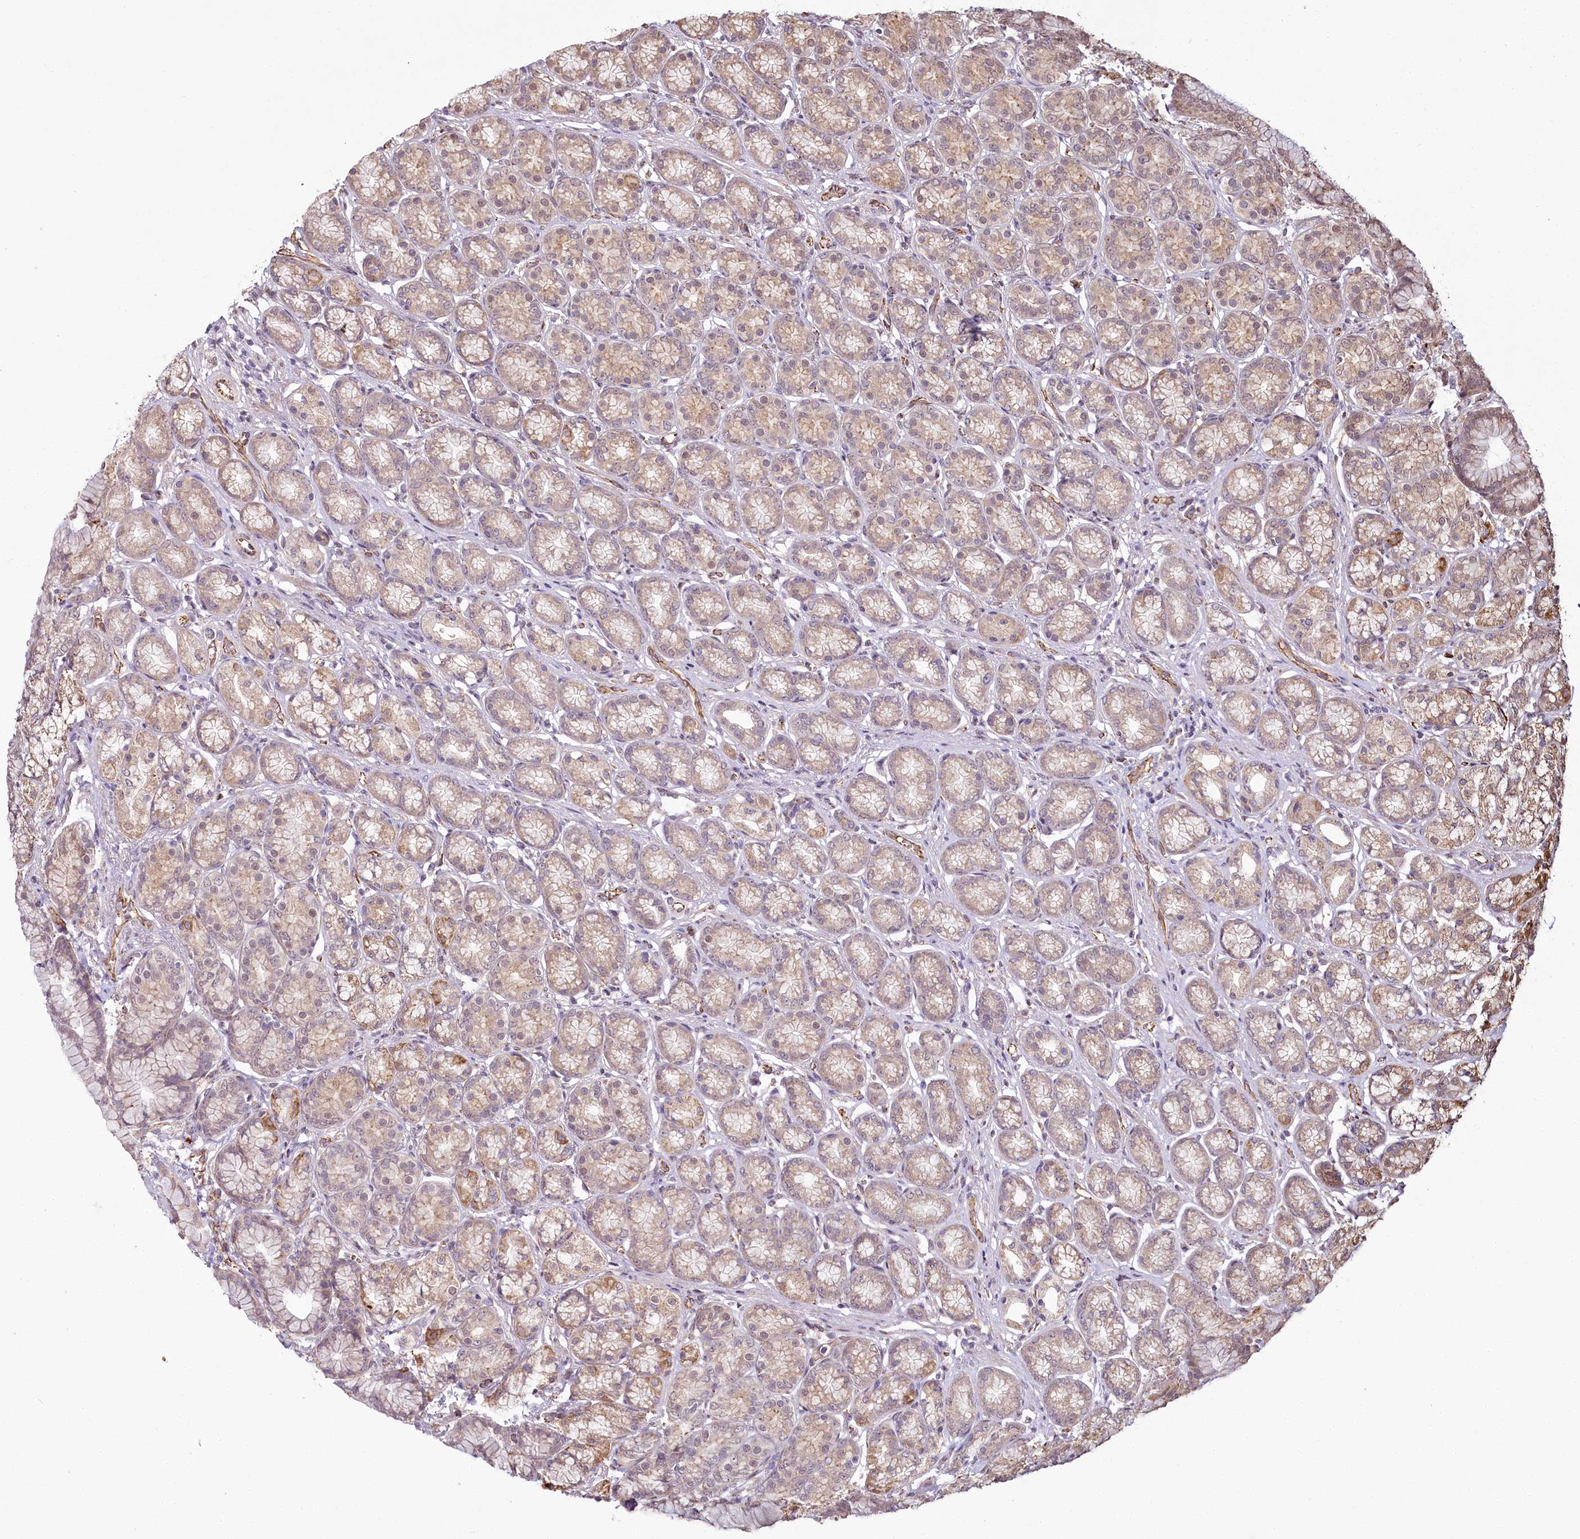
{"staining": {"intensity": "moderate", "quantity": "<25%", "location": "cytoplasmic/membranous,nuclear"}, "tissue": "stomach", "cell_type": "Glandular cells", "image_type": "normal", "snomed": [{"axis": "morphology", "description": "Normal tissue, NOS"}, {"axis": "morphology", "description": "Adenocarcinoma, NOS"}, {"axis": "morphology", "description": "Adenocarcinoma, High grade"}, {"axis": "topography", "description": "Stomach, upper"}, {"axis": "topography", "description": "Stomach"}], "caption": "Protein analysis of normal stomach displays moderate cytoplasmic/membranous,nuclear positivity in approximately <25% of glandular cells.", "gene": "ALKBH8", "patient": {"sex": "female", "age": 65}}